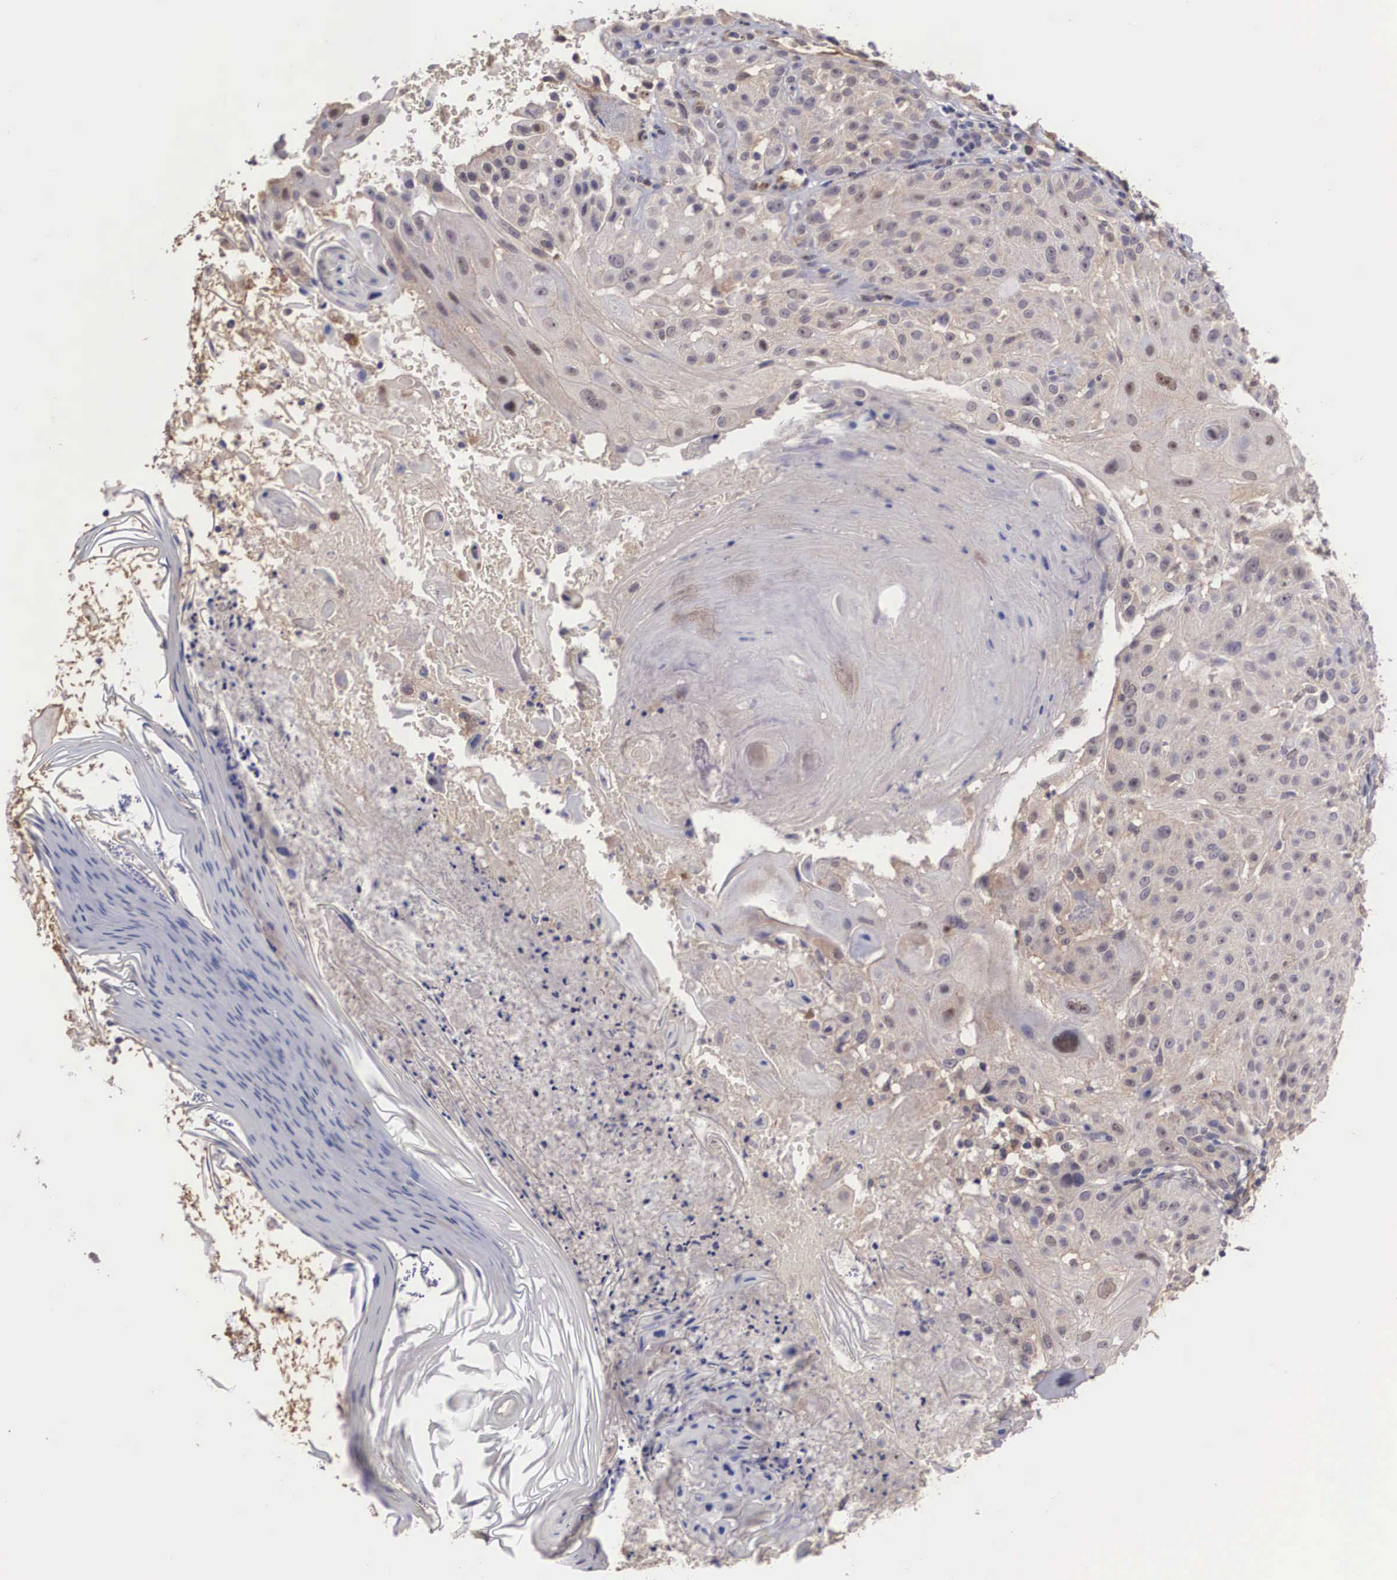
{"staining": {"intensity": "weak", "quantity": "25%-75%", "location": "cytoplasmic/membranous,nuclear"}, "tissue": "skin cancer", "cell_type": "Tumor cells", "image_type": "cancer", "snomed": [{"axis": "morphology", "description": "Squamous cell carcinoma, NOS"}, {"axis": "topography", "description": "Skin"}], "caption": "This photomicrograph shows squamous cell carcinoma (skin) stained with IHC to label a protein in brown. The cytoplasmic/membranous and nuclear of tumor cells show weak positivity for the protein. Nuclei are counter-stained blue.", "gene": "DNAJB7", "patient": {"sex": "female", "age": 89}}